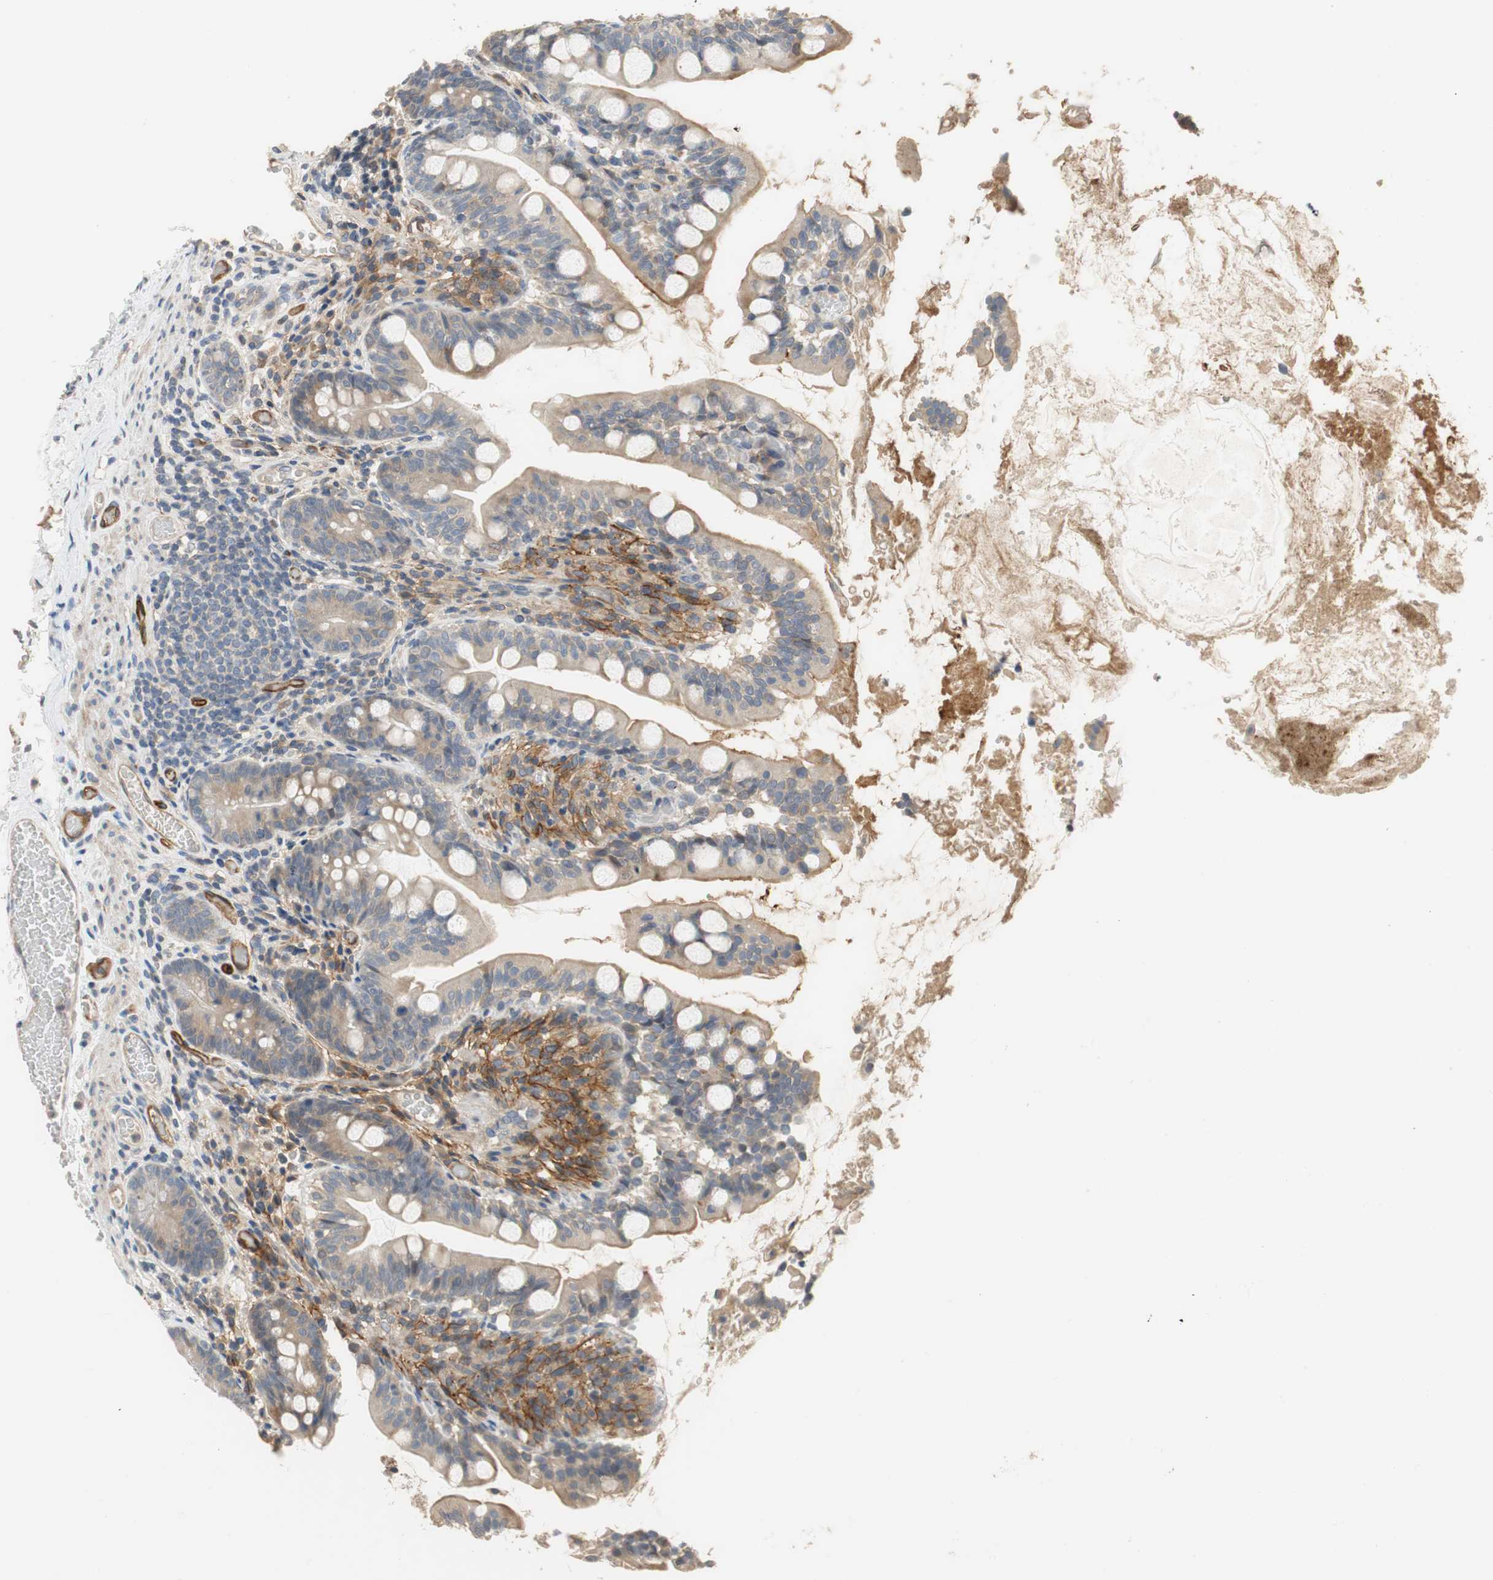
{"staining": {"intensity": "weak", "quantity": "25%-75%", "location": "cytoplasmic/membranous"}, "tissue": "small intestine", "cell_type": "Glandular cells", "image_type": "normal", "snomed": [{"axis": "morphology", "description": "Normal tissue, NOS"}, {"axis": "topography", "description": "Small intestine"}], "caption": "DAB immunohistochemical staining of unremarkable human small intestine exhibits weak cytoplasmic/membranous protein expression in approximately 25%-75% of glandular cells.", "gene": "ALPL", "patient": {"sex": "female", "age": 56}}